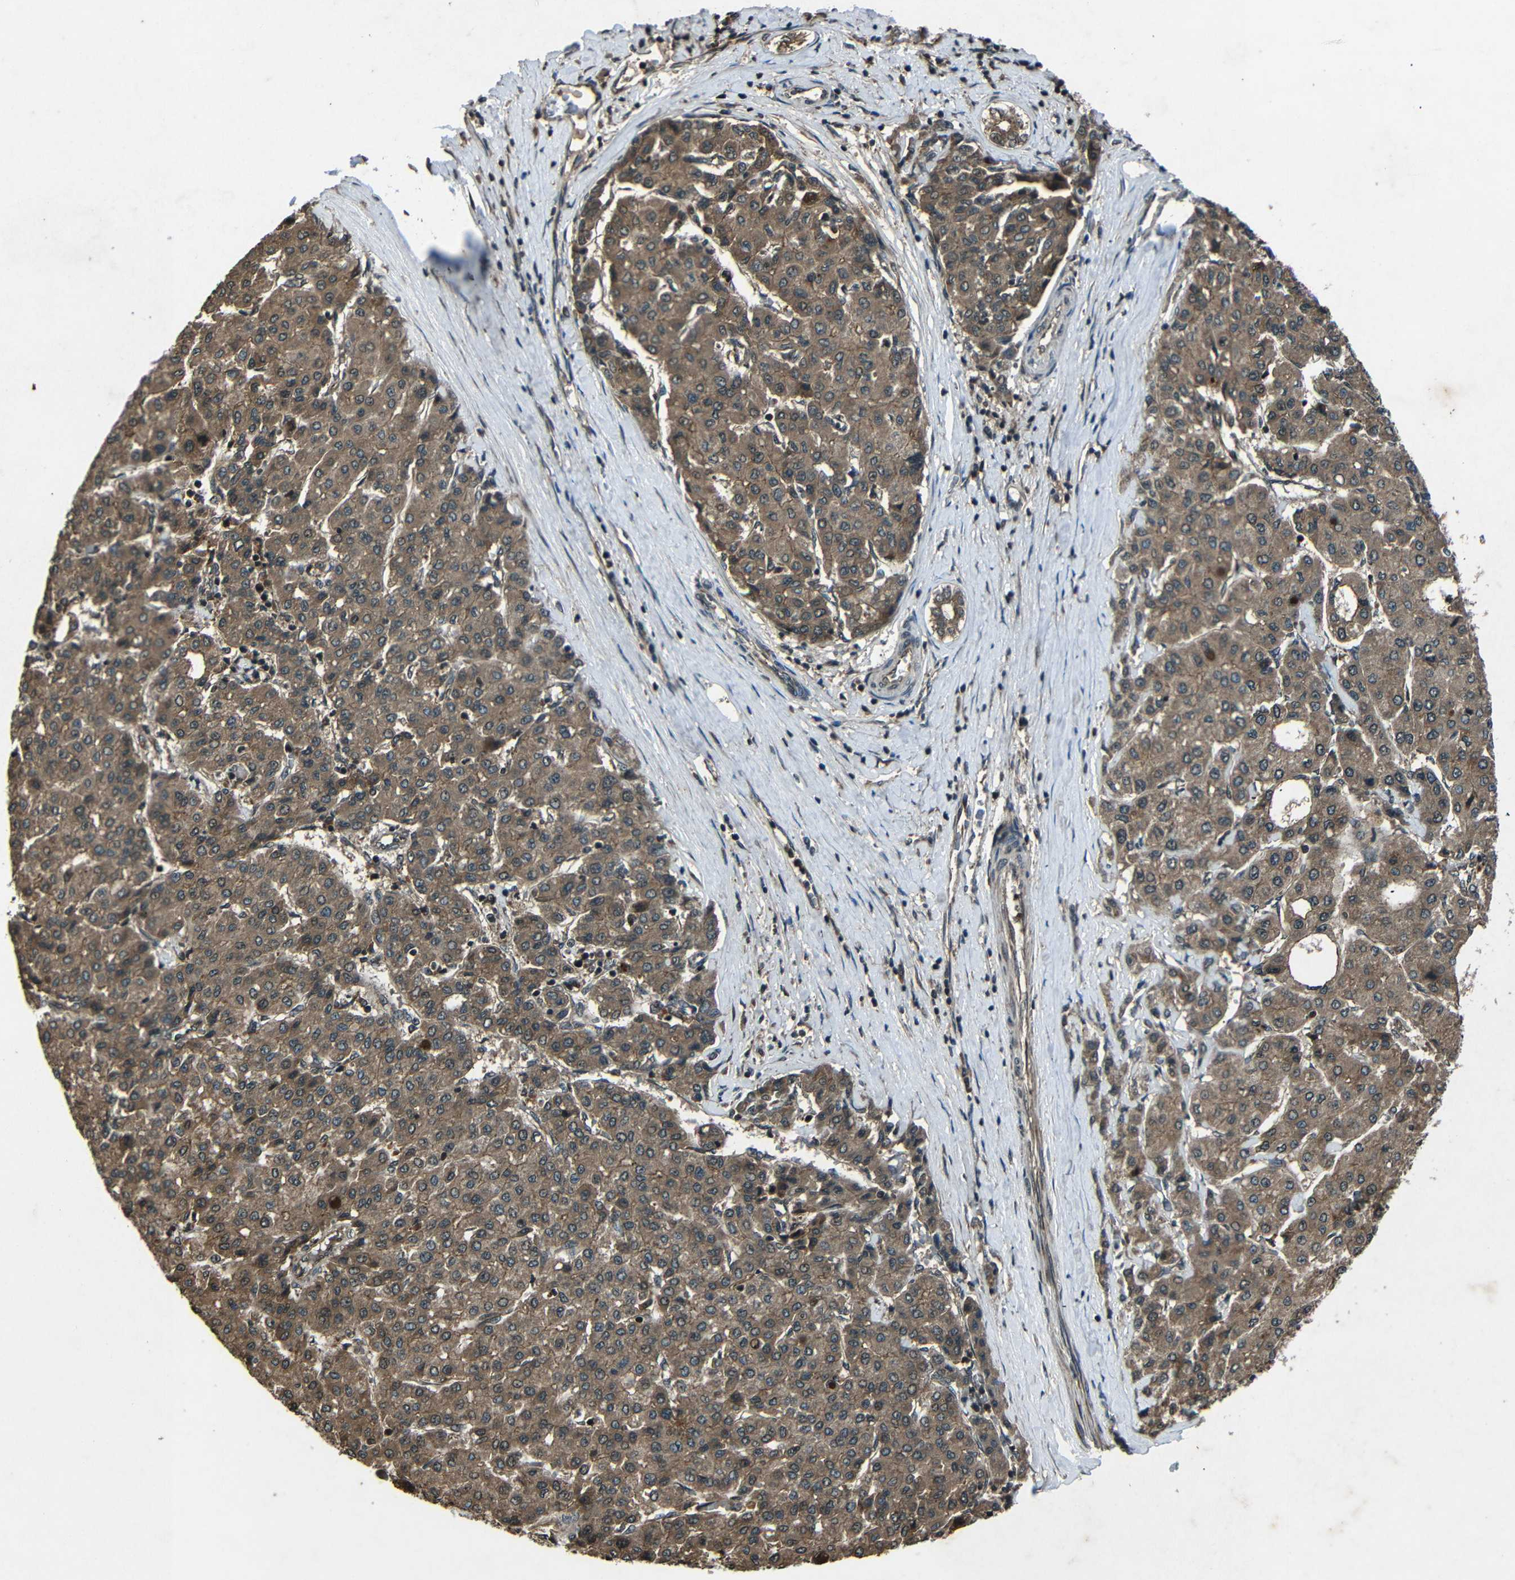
{"staining": {"intensity": "moderate", "quantity": ">75%", "location": "cytoplasmic/membranous,nuclear"}, "tissue": "liver cancer", "cell_type": "Tumor cells", "image_type": "cancer", "snomed": [{"axis": "morphology", "description": "Carcinoma, Hepatocellular, NOS"}, {"axis": "topography", "description": "Liver"}], "caption": "Moderate cytoplasmic/membranous and nuclear protein staining is identified in about >75% of tumor cells in hepatocellular carcinoma (liver). Immunohistochemistry (ihc) stains the protein in brown and the nuclei are stained blue.", "gene": "PLK2", "patient": {"sex": "male", "age": 65}}